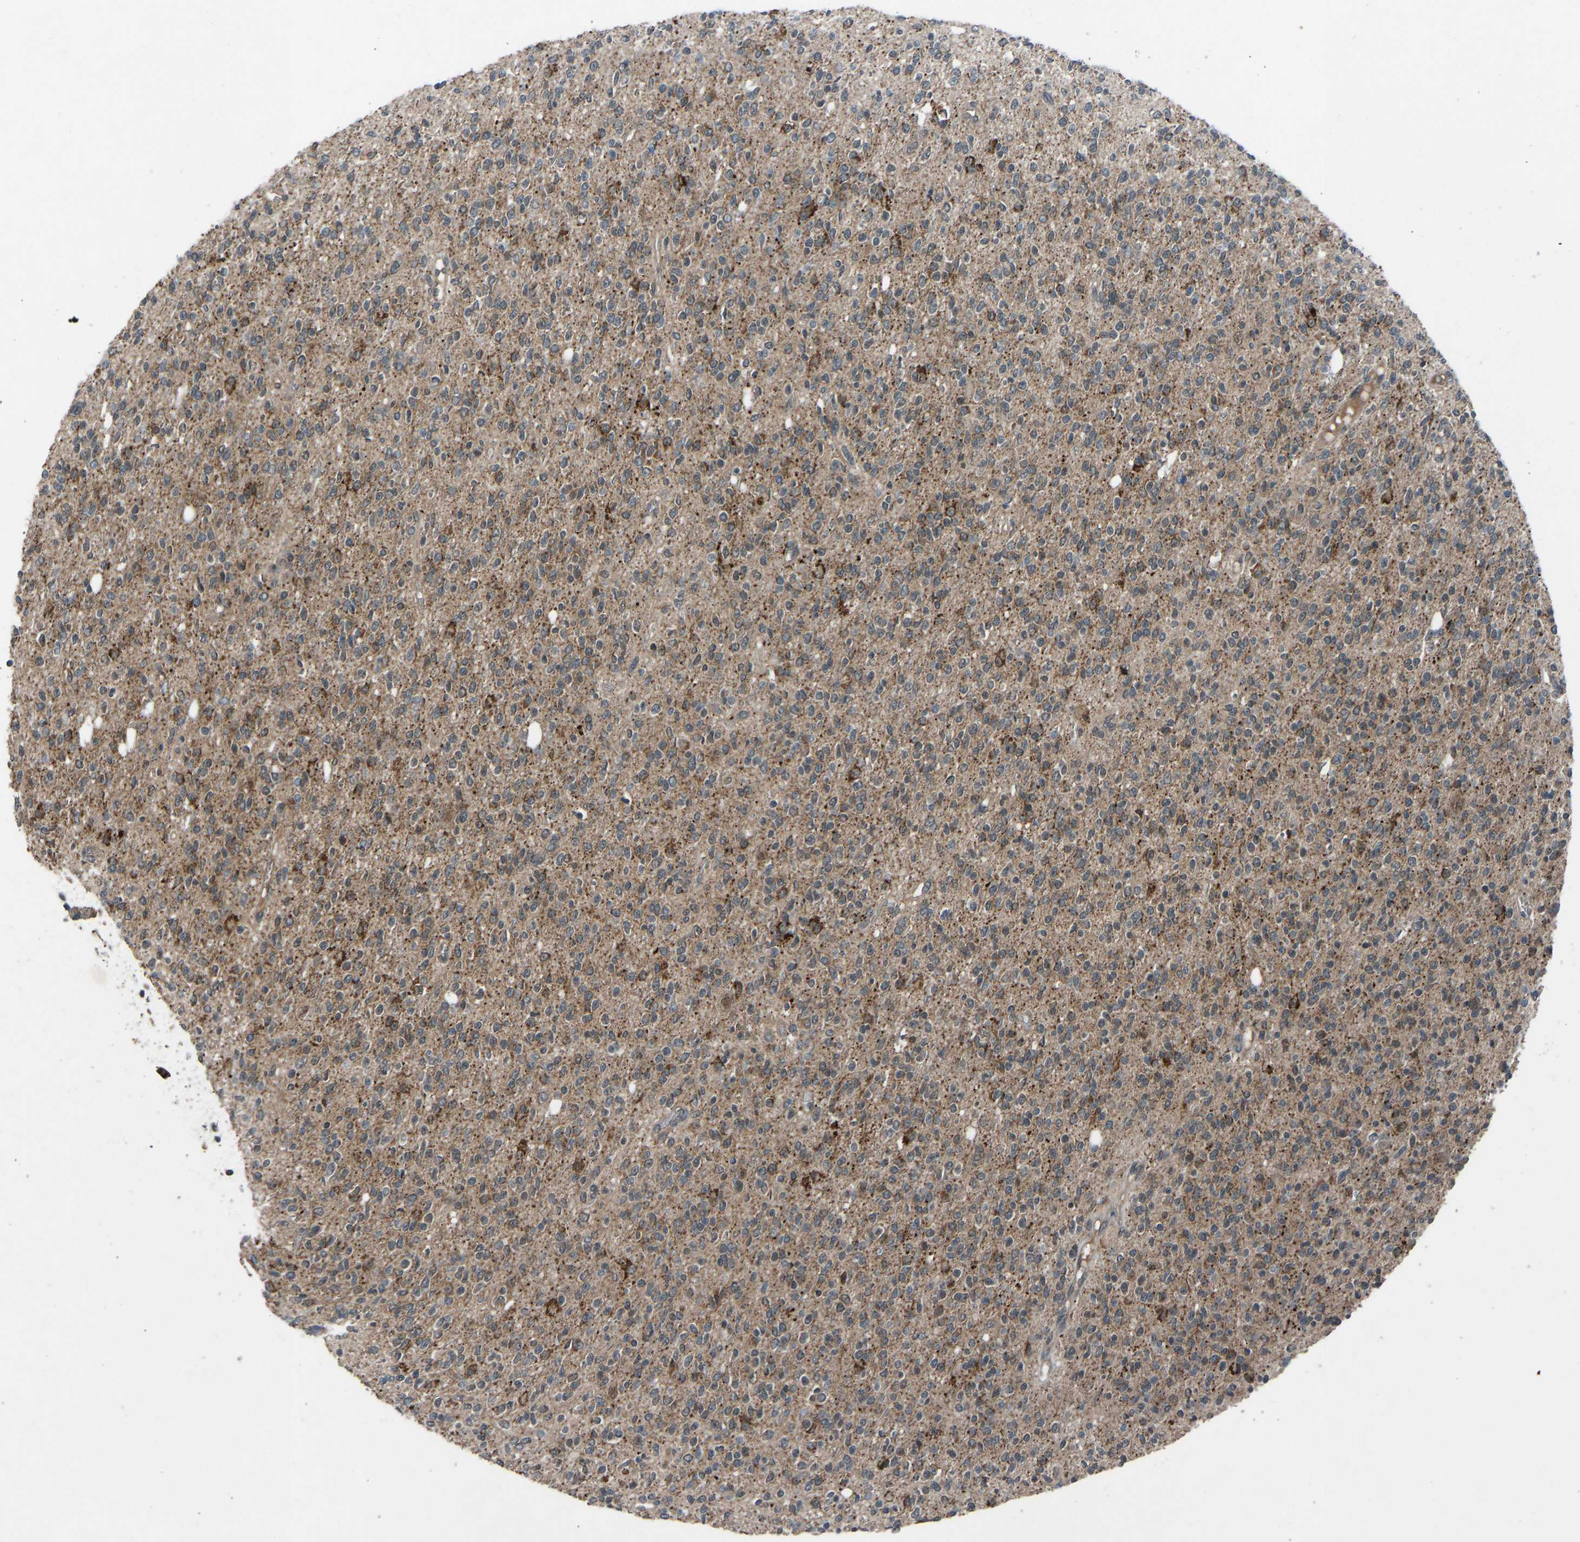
{"staining": {"intensity": "moderate", "quantity": "25%-75%", "location": "cytoplasmic/membranous"}, "tissue": "glioma", "cell_type": "Tumor cells", "image_type": "cancer", "snomed": [{"axis": "morphology", "description": "Glioma, malignant, High grade"}, {"axis": "topography", "description": "Brain"}], "caption": "Human glioma stained for a protein (brown) displays moderate cytoplasmic/membranous positive staining in about 25%-75% of tumor cells.", "gene": "SLC43A1", "patient": {"sex": "male", "age": 34}}